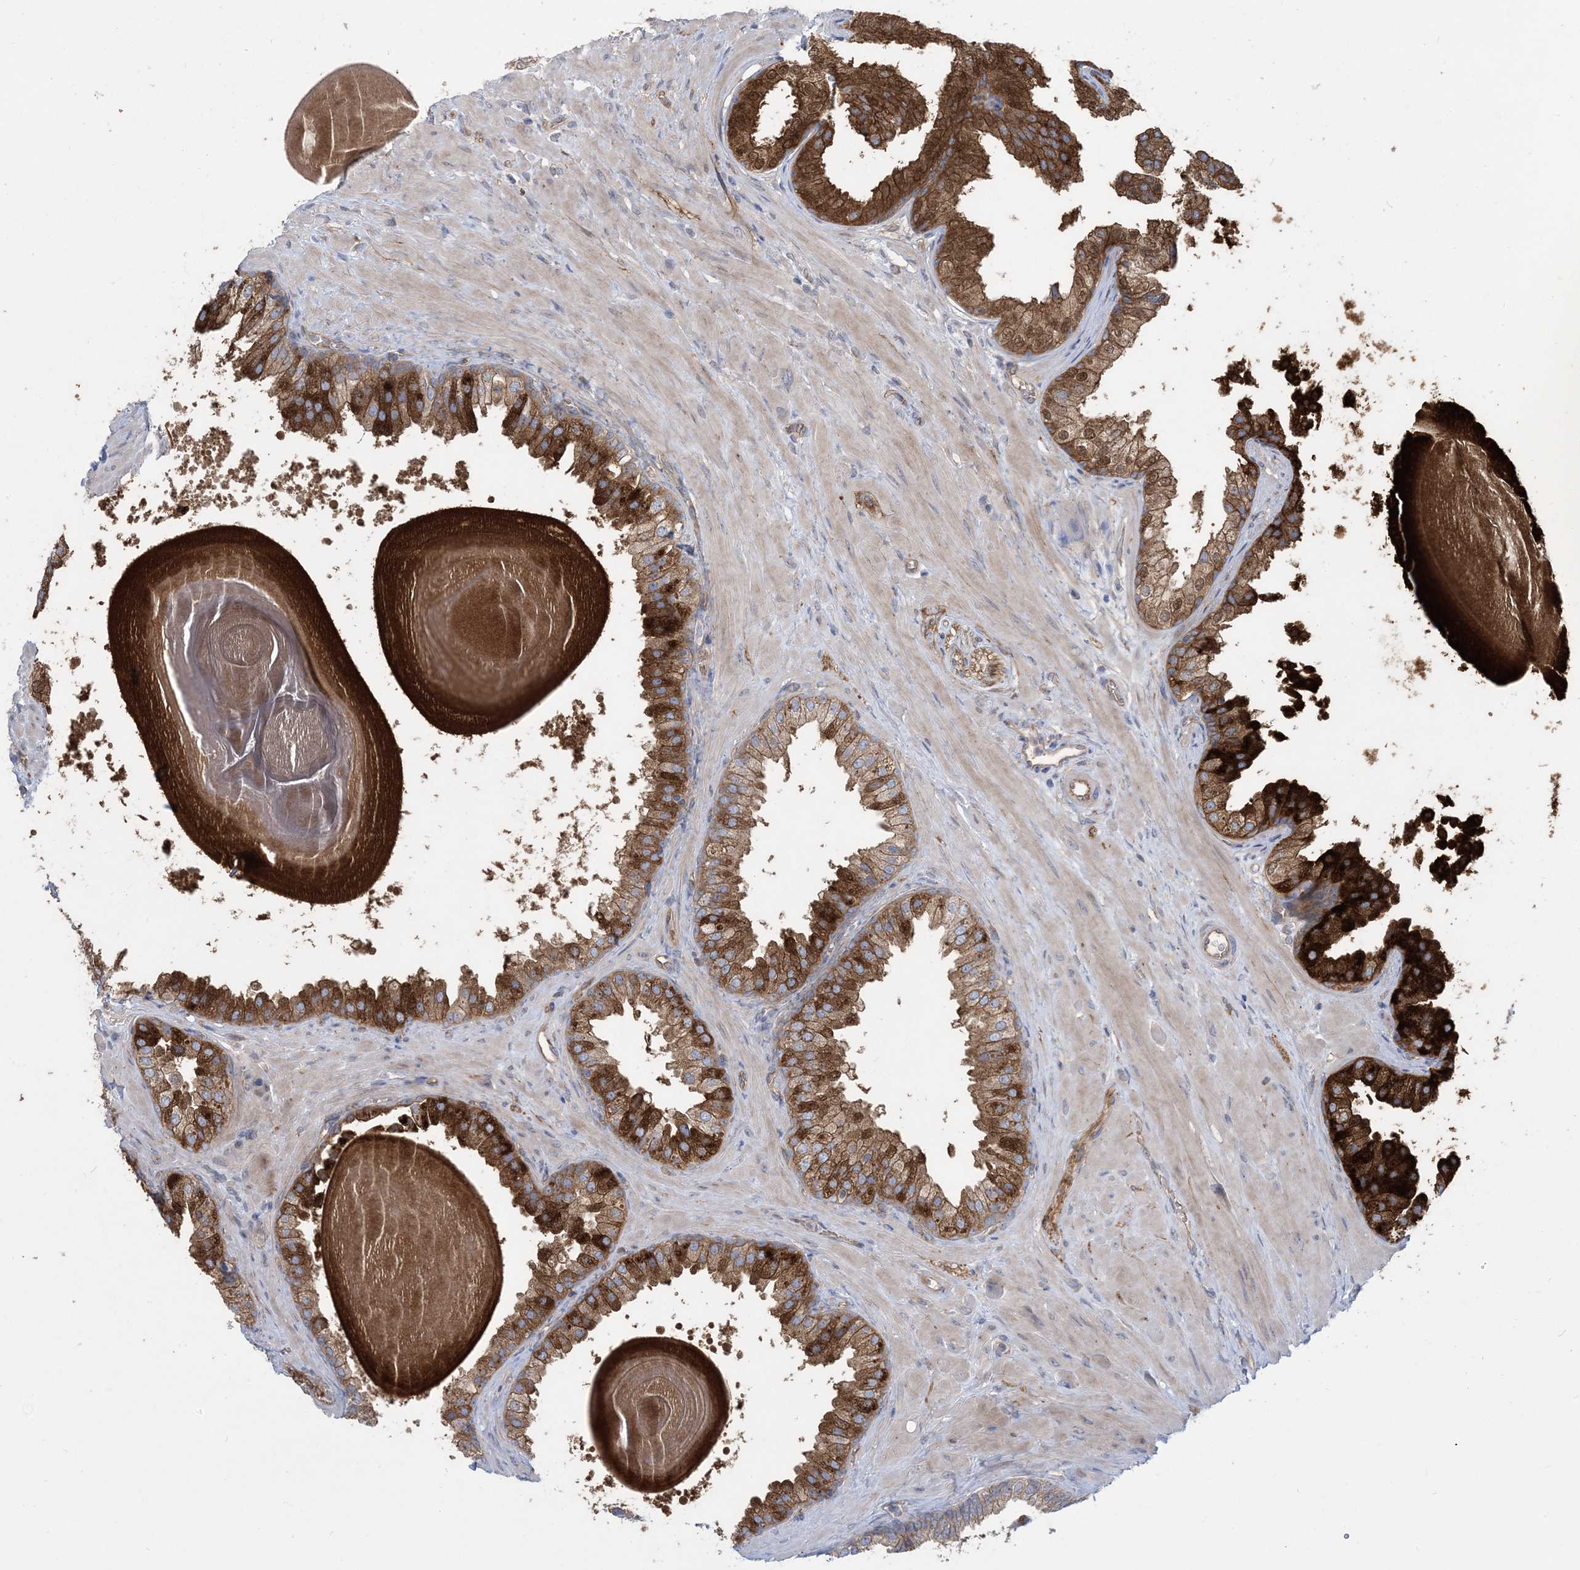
{"staining": {"intensity": "strong", "quantity": ">75%", "location": "cytoplasmic/membranous,nuclear"}, "tissue": "prostate", "cell_type": "Glandular cells", "image_type": "normal", "snomed": [{"axis": "morphology", "description": "Normal tissue, NOS"}, {"axis": "topography", "description": "Prostate"}], "caption": "IHC of benign prostate shows high levels of strong cytoplasmic/membranous,nuclear expression in about >75% of glandular cells.", "gene": "AOC1", "patient": {"sex": "male", "age": 48}}